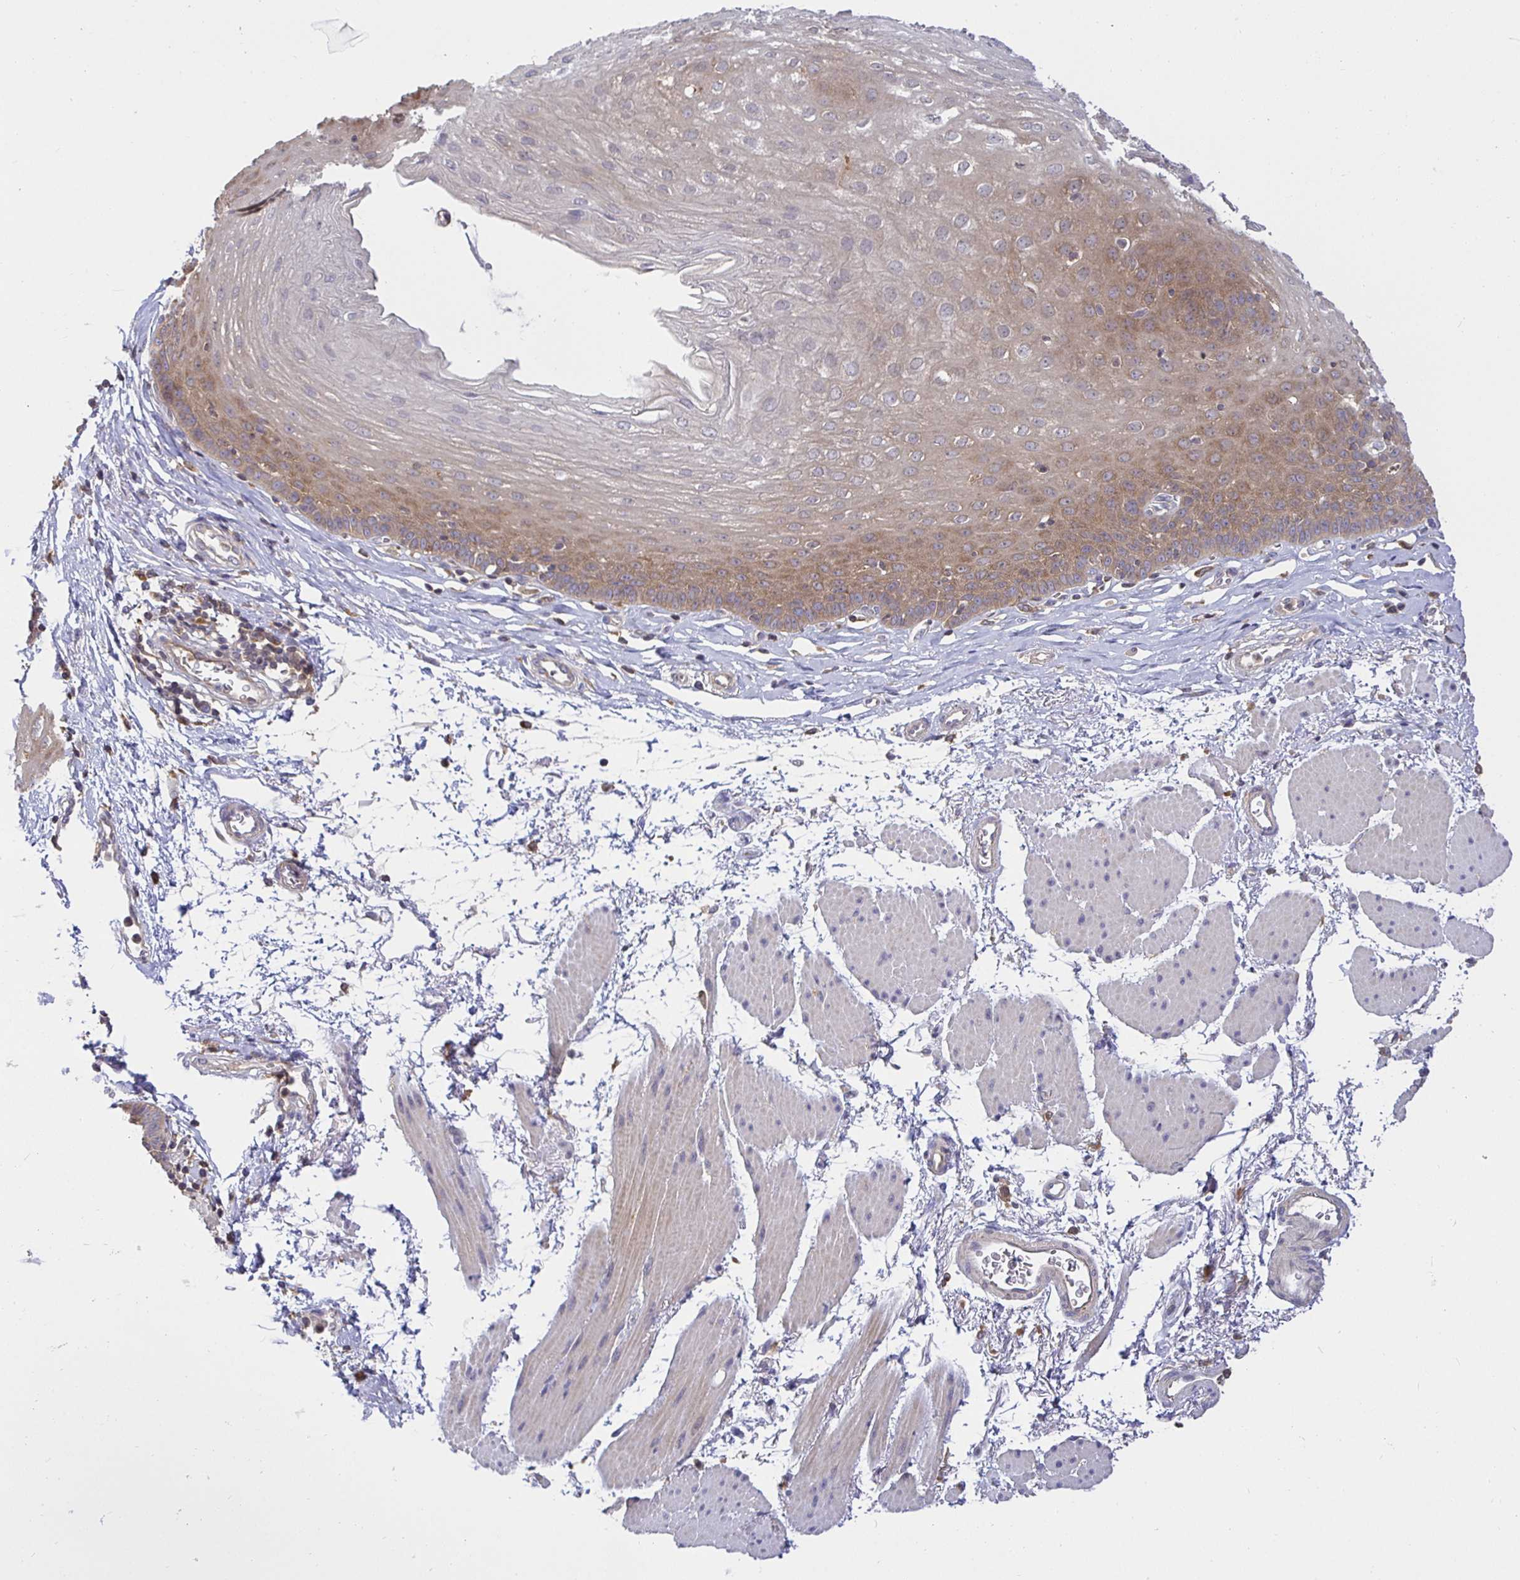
{"staining": {"intensity": "weak", "quantity": "25%-75%", "location": "cytoplasmic/membranous"}, "tissue": "esophagus", "cell_type": "Squamous epithelial cells", "image_type": "normal", "snomed": [{"axis": "morphology", "description": "Normal tissue, NOS"}, {"axis": "topography", "description": "Esophagus"}], "caption": "This image demonstrates IHC staining of unremarkable human esophagus, with low weak cytoplasmic/membranous positivity in approximately 25%-75% of squamous epithelial cells.", "gene": "ATP6V1F", "patient": {"sex": "female", "age": 81}}